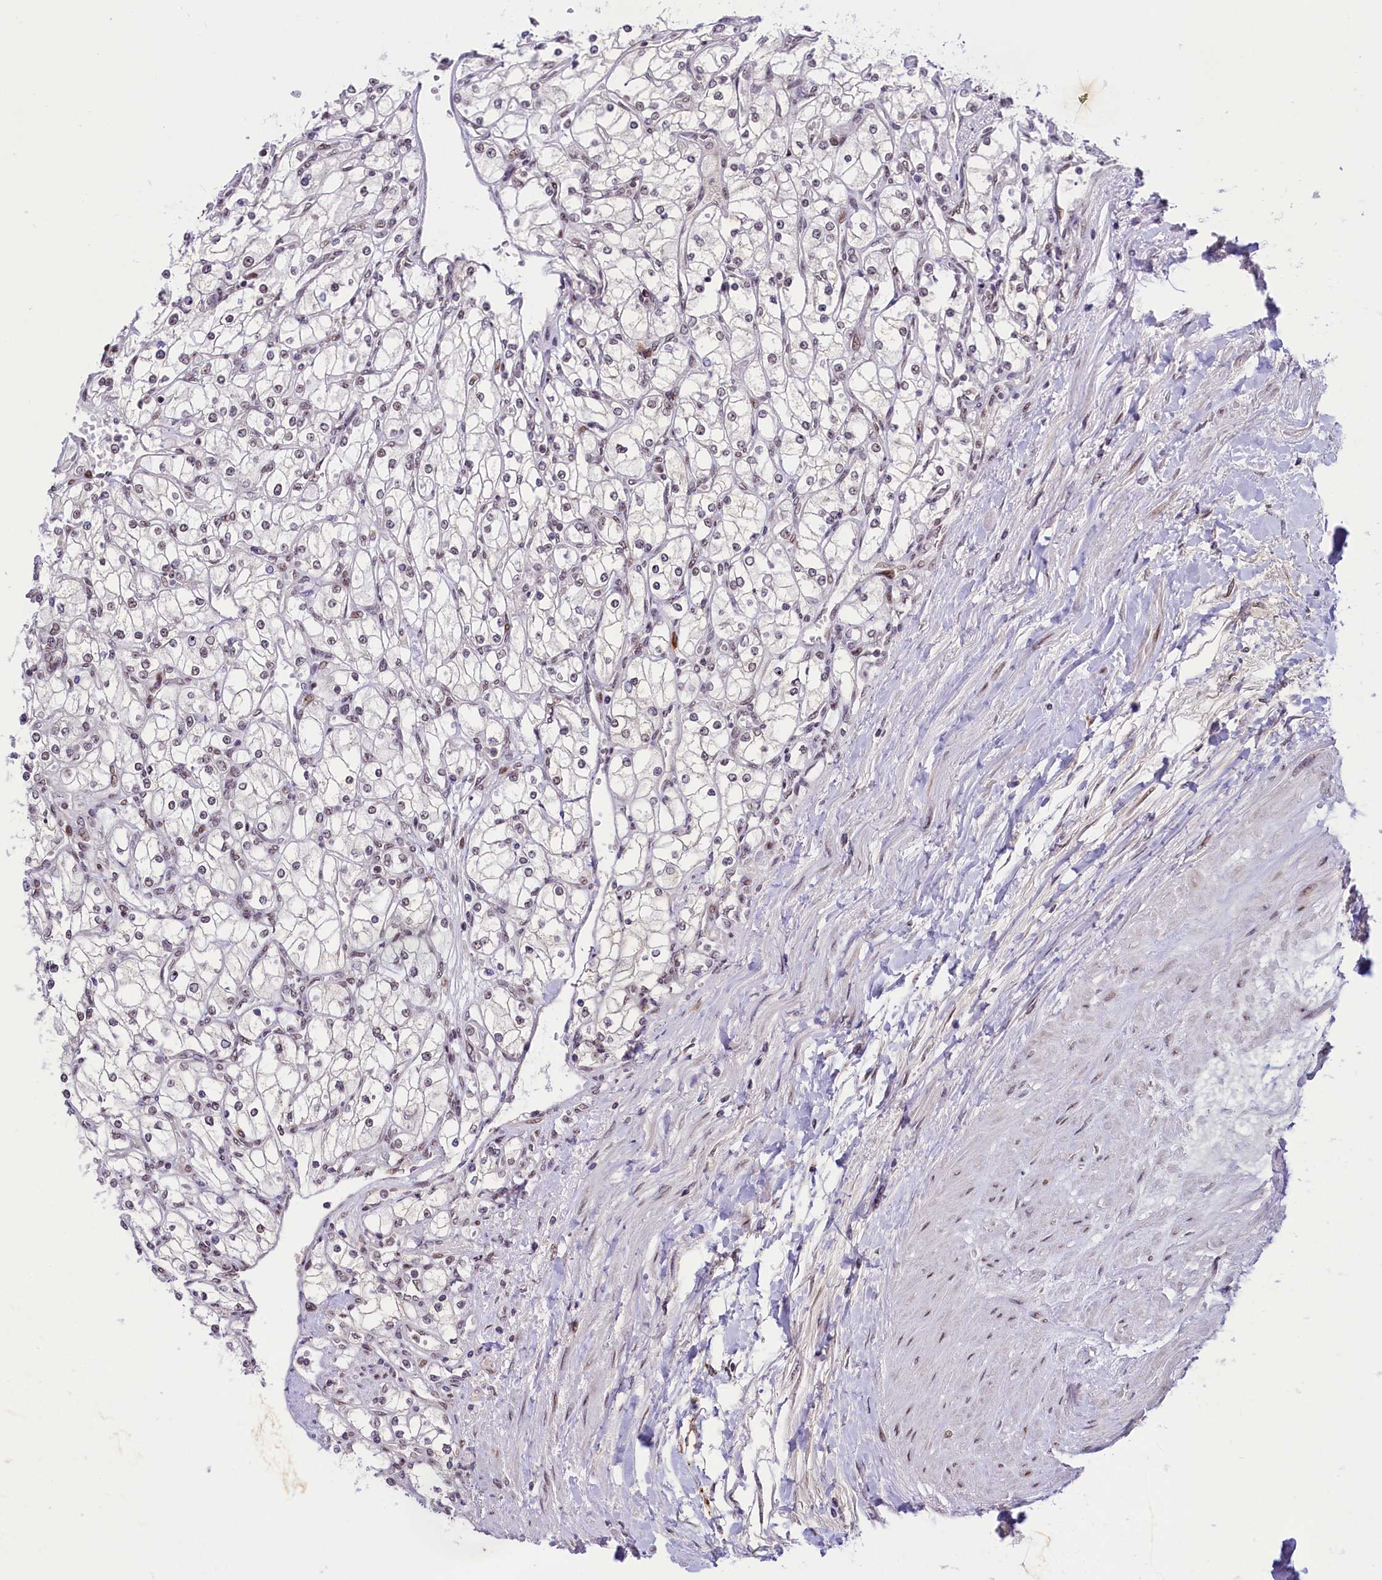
{"staining": {"intensity": "weak", "quantity": "<25%", "location": "nuclear"}, "tissue": "renal cancer", "cell_type": "Tumor cells", "image_type": "cancer", "snomed": [{"axis": "morphology", "description": "Adenocarcinoma, NOS"}, {"axis": "topography", "description": "Kidney"}], "caption": "DAB immunohistochemical staining of renal cancer (adenocarcinoma) exhibits no significant expression in tumor cells.", "gene": "ANKS3", "patient": {"sex": "male", "age": 80}}